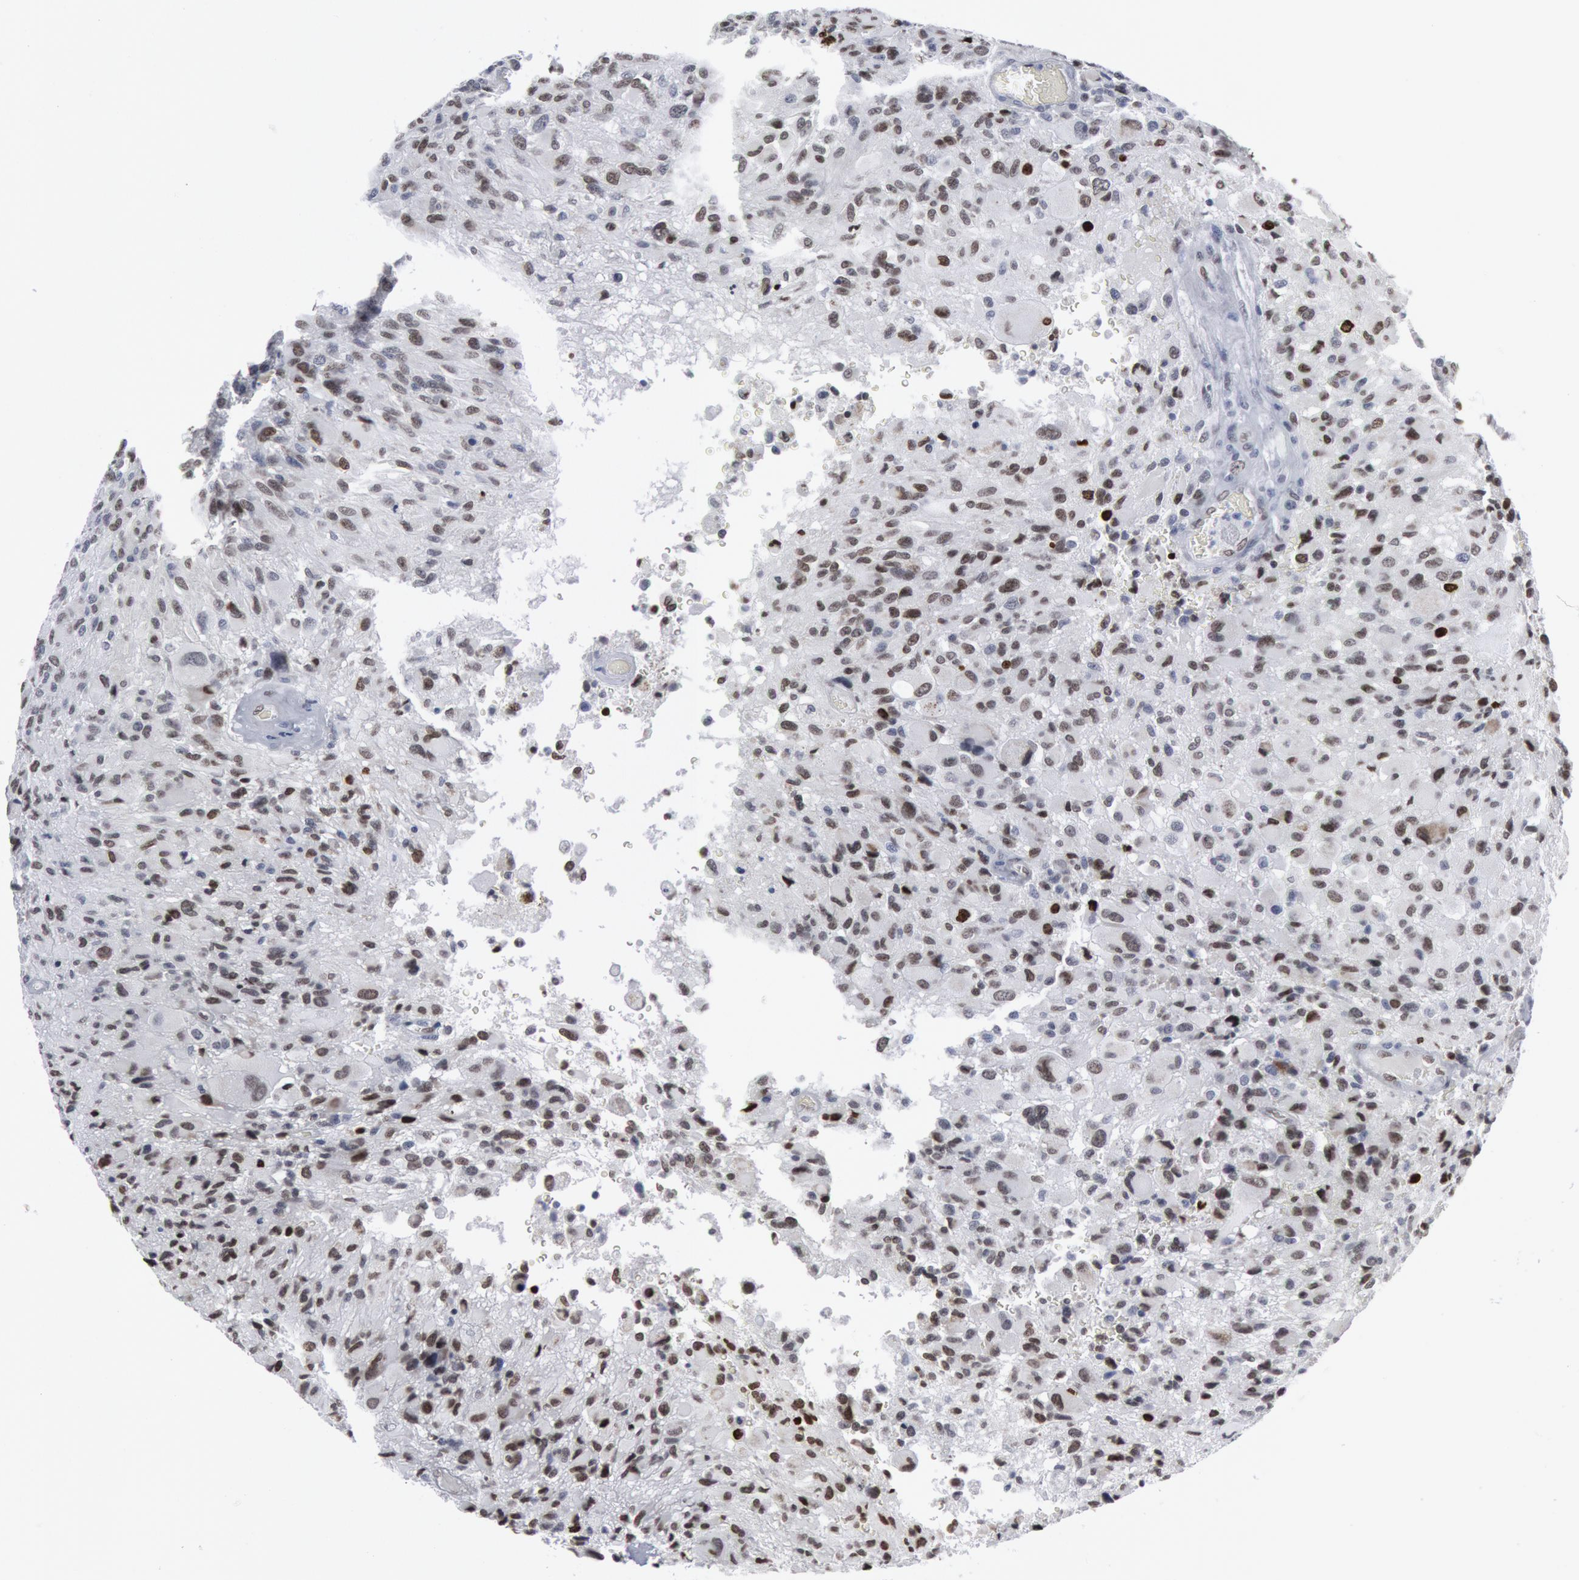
{"staining": {"intensity": "weak", "quantity": "25%-75%", "location": "nuclear"}, "tissue": "glioma", "cell_type": "Tumor cells", "image_type": "cancer", "snomed": [{"axis": "morphology", "description": "Glioma, malignant, High grade"}, {"axis": "topography", "description": "Brain"}], "caption": "IHC micrograph of malignant glioma (high-grade) stained for a protein (brown), which exhibits low levels of weak nuclear expression in about 25%-75% of tumor cells.", "gene": "MECP2", "patient": {"sex": "male", "age": 69}}